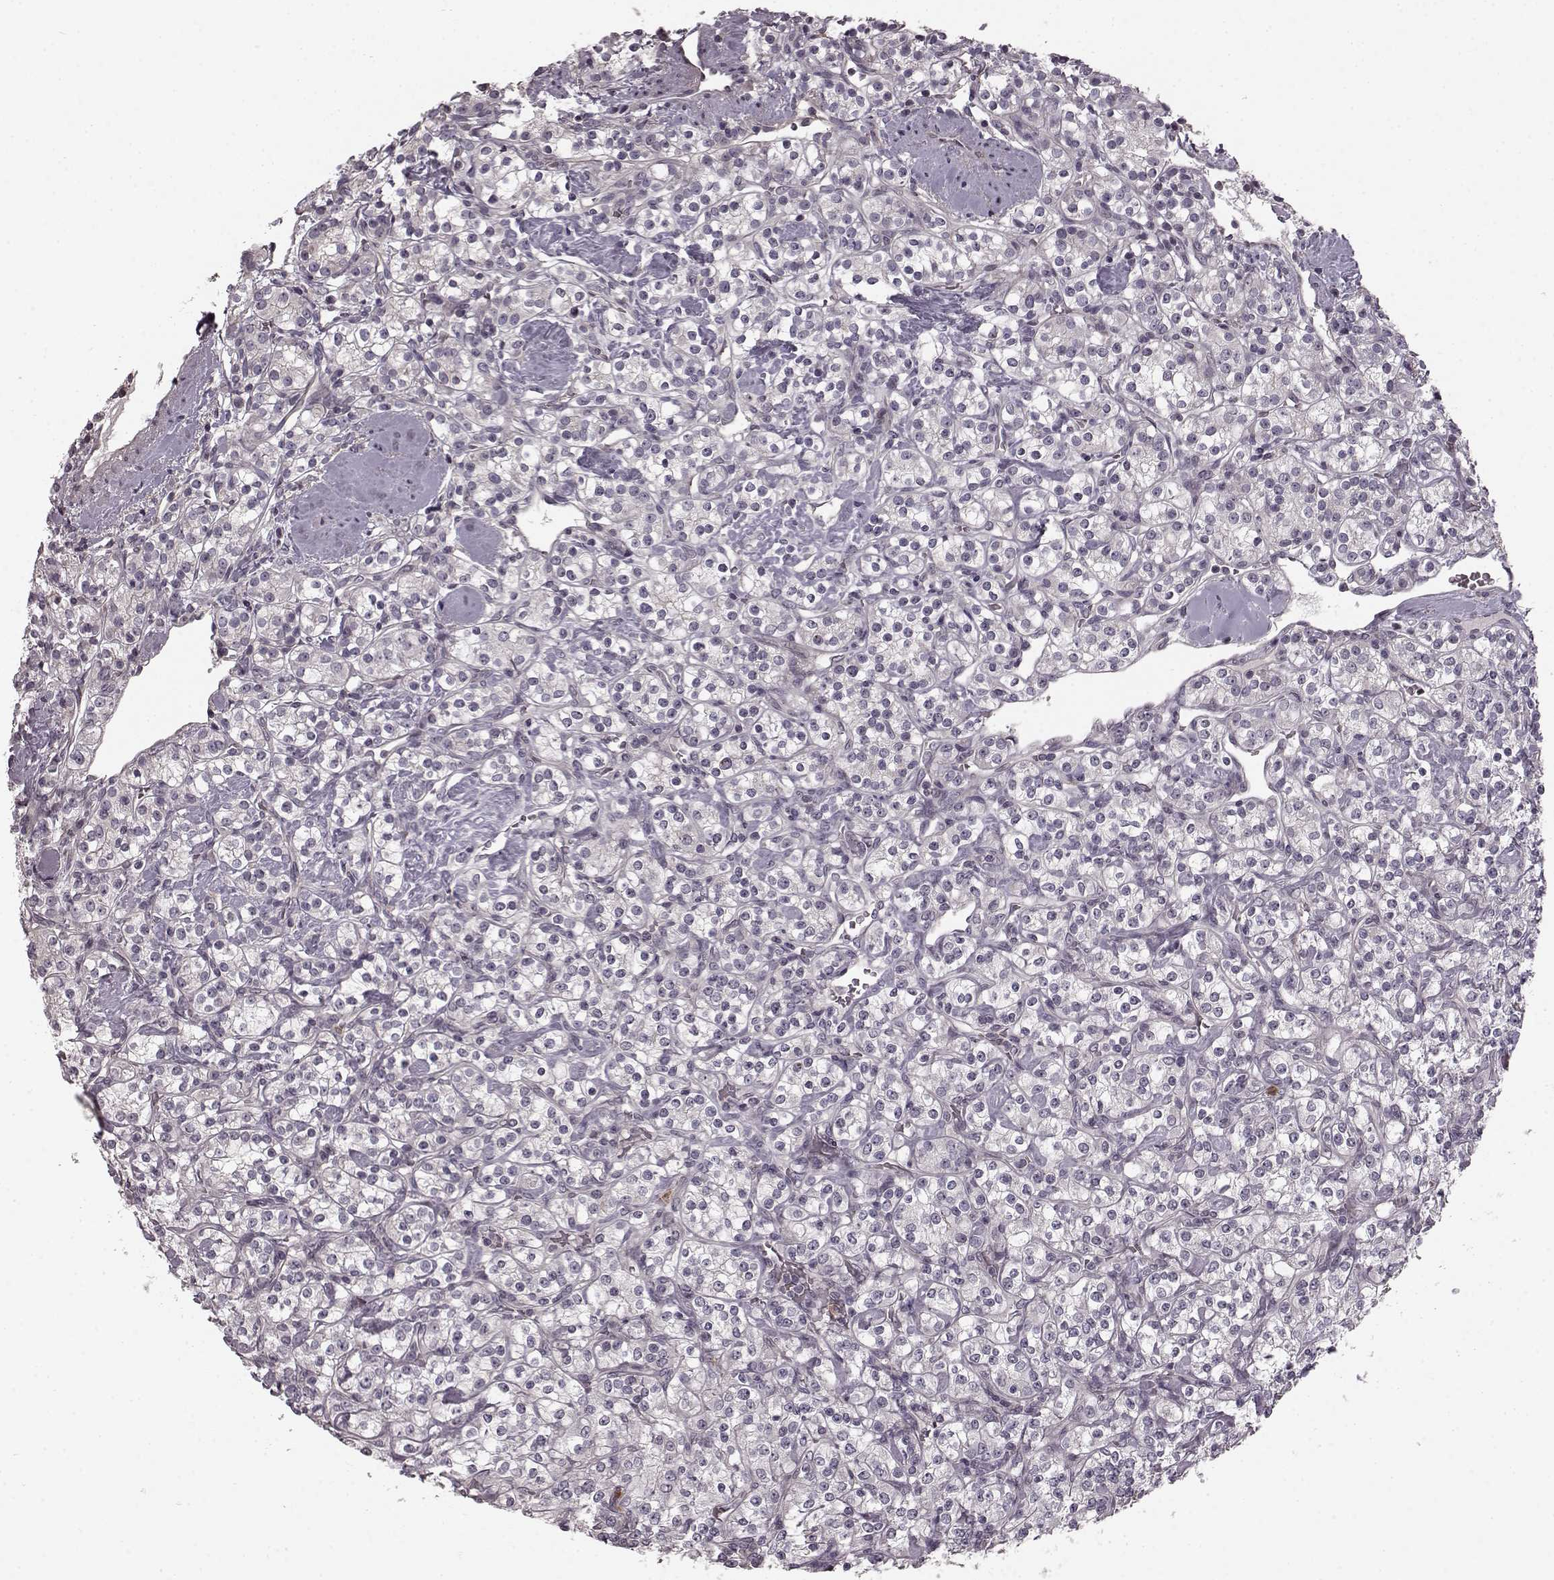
{"staining": {"intensity": "negative", "quantity": "none", "location": "none"}, "tissue": "renal cancer", "cell_type": "Tumor cells", "image_type": "cancer", "snomed": [{"axis": "morphology", "description": "Adenocarcinoma, NOS"}, {"axis": "topography", "description": "Kidney"}], "caption": "The micrograph reveals no staining of tumor cells in renal cancer. (Immunohistochemistry, brightfield microscopy, high magnification).", "gene": "CHIT1", "patient": {"sex": "male", "age": 77}}